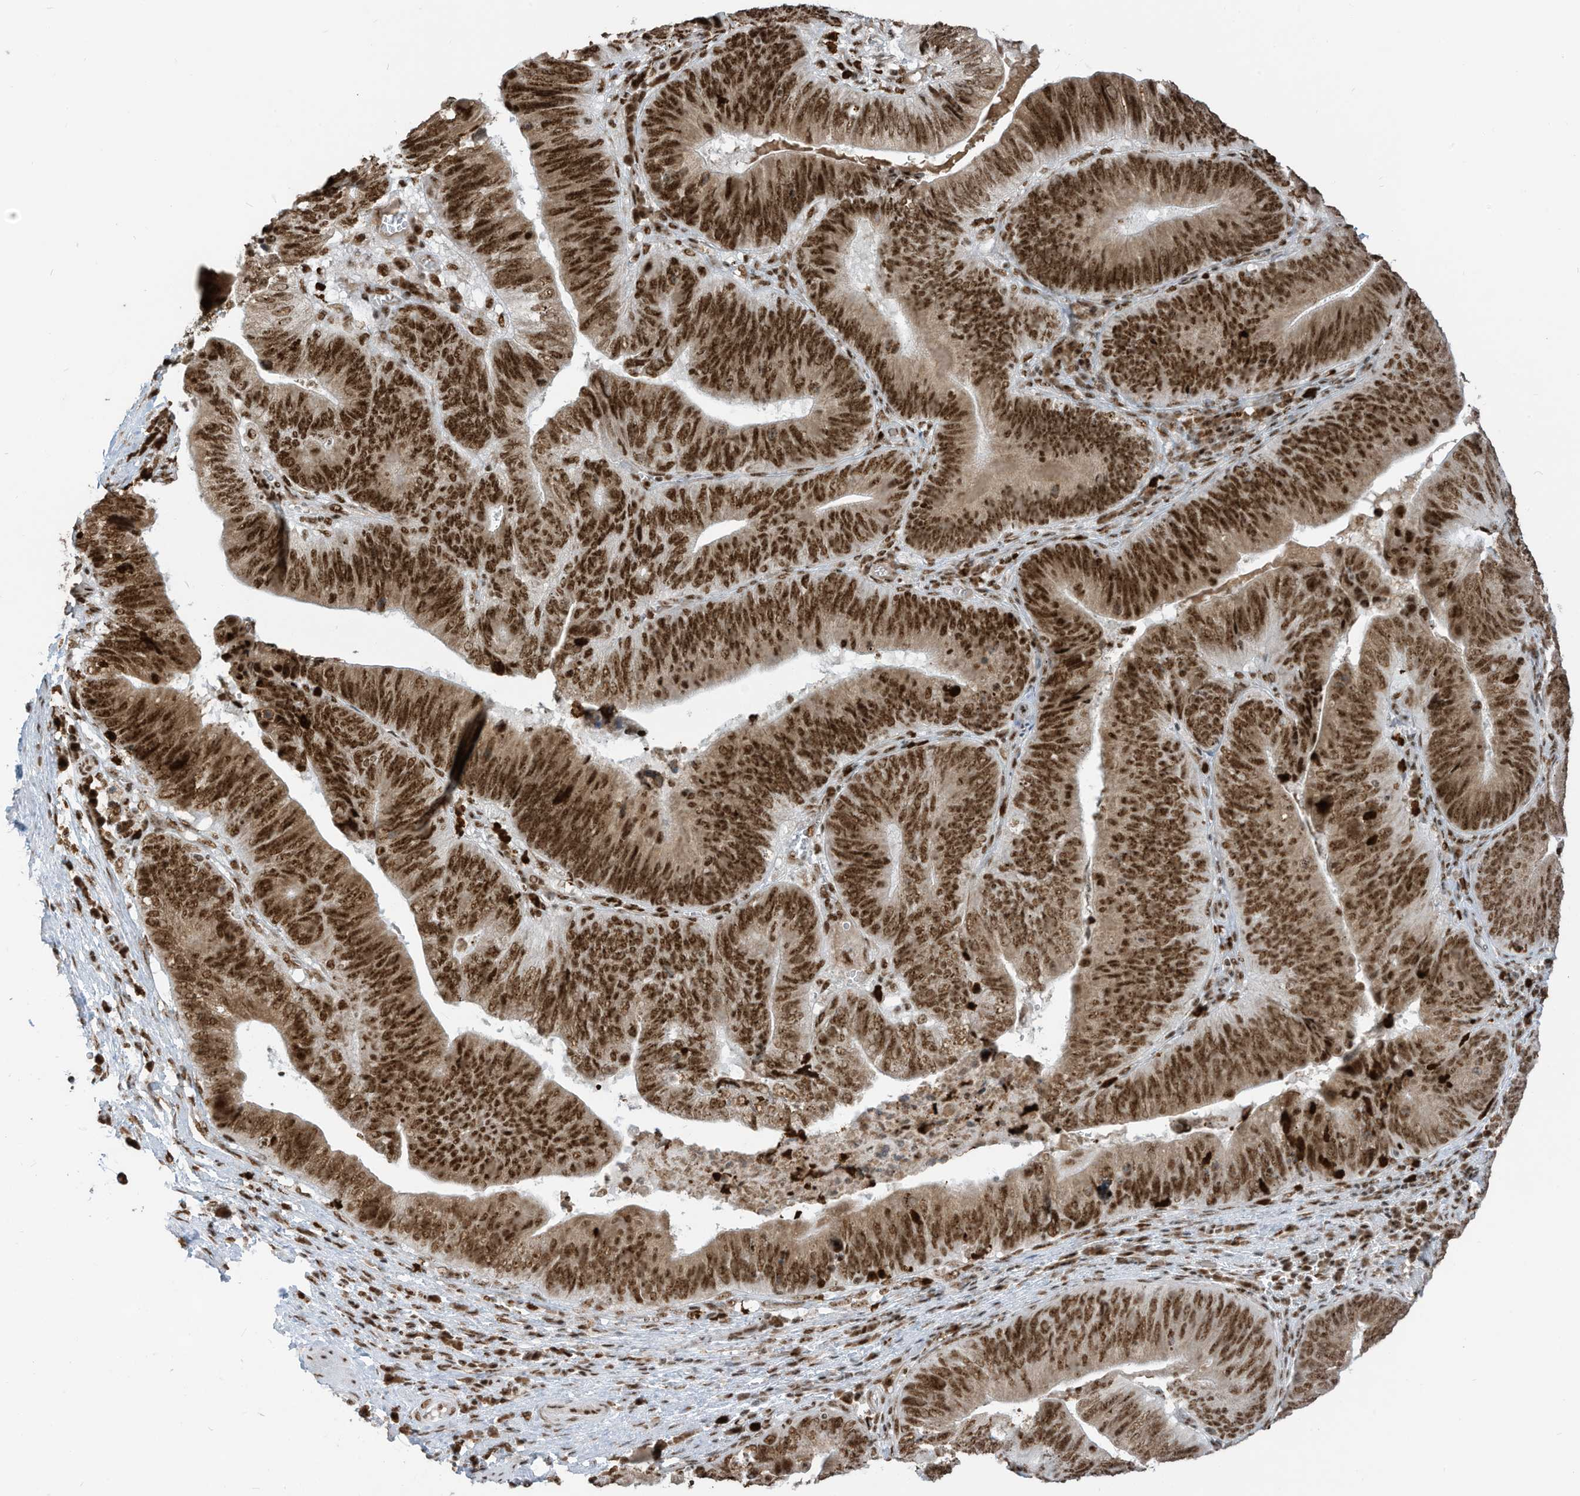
{"staining": {"intensity": "strong", "quantity": ">75%", "location": "nuclear"}, "tissue": "pancreatic cancer", "cell_type": "Tumor cells", "image_type": "cancer", "snomed": [{"axis": "morphology", "description": "Adenocarcinoma, NOS"}, {"axis": "topography", "description": "Pancreas"}], "caption": "Pancreatic cancer was stained to show a protein in brown. There is high levels of strong nuclear staining in about >75% of tumor cells.", "gene": "LBH", "patient": {"sex": "male", "age": 63}}